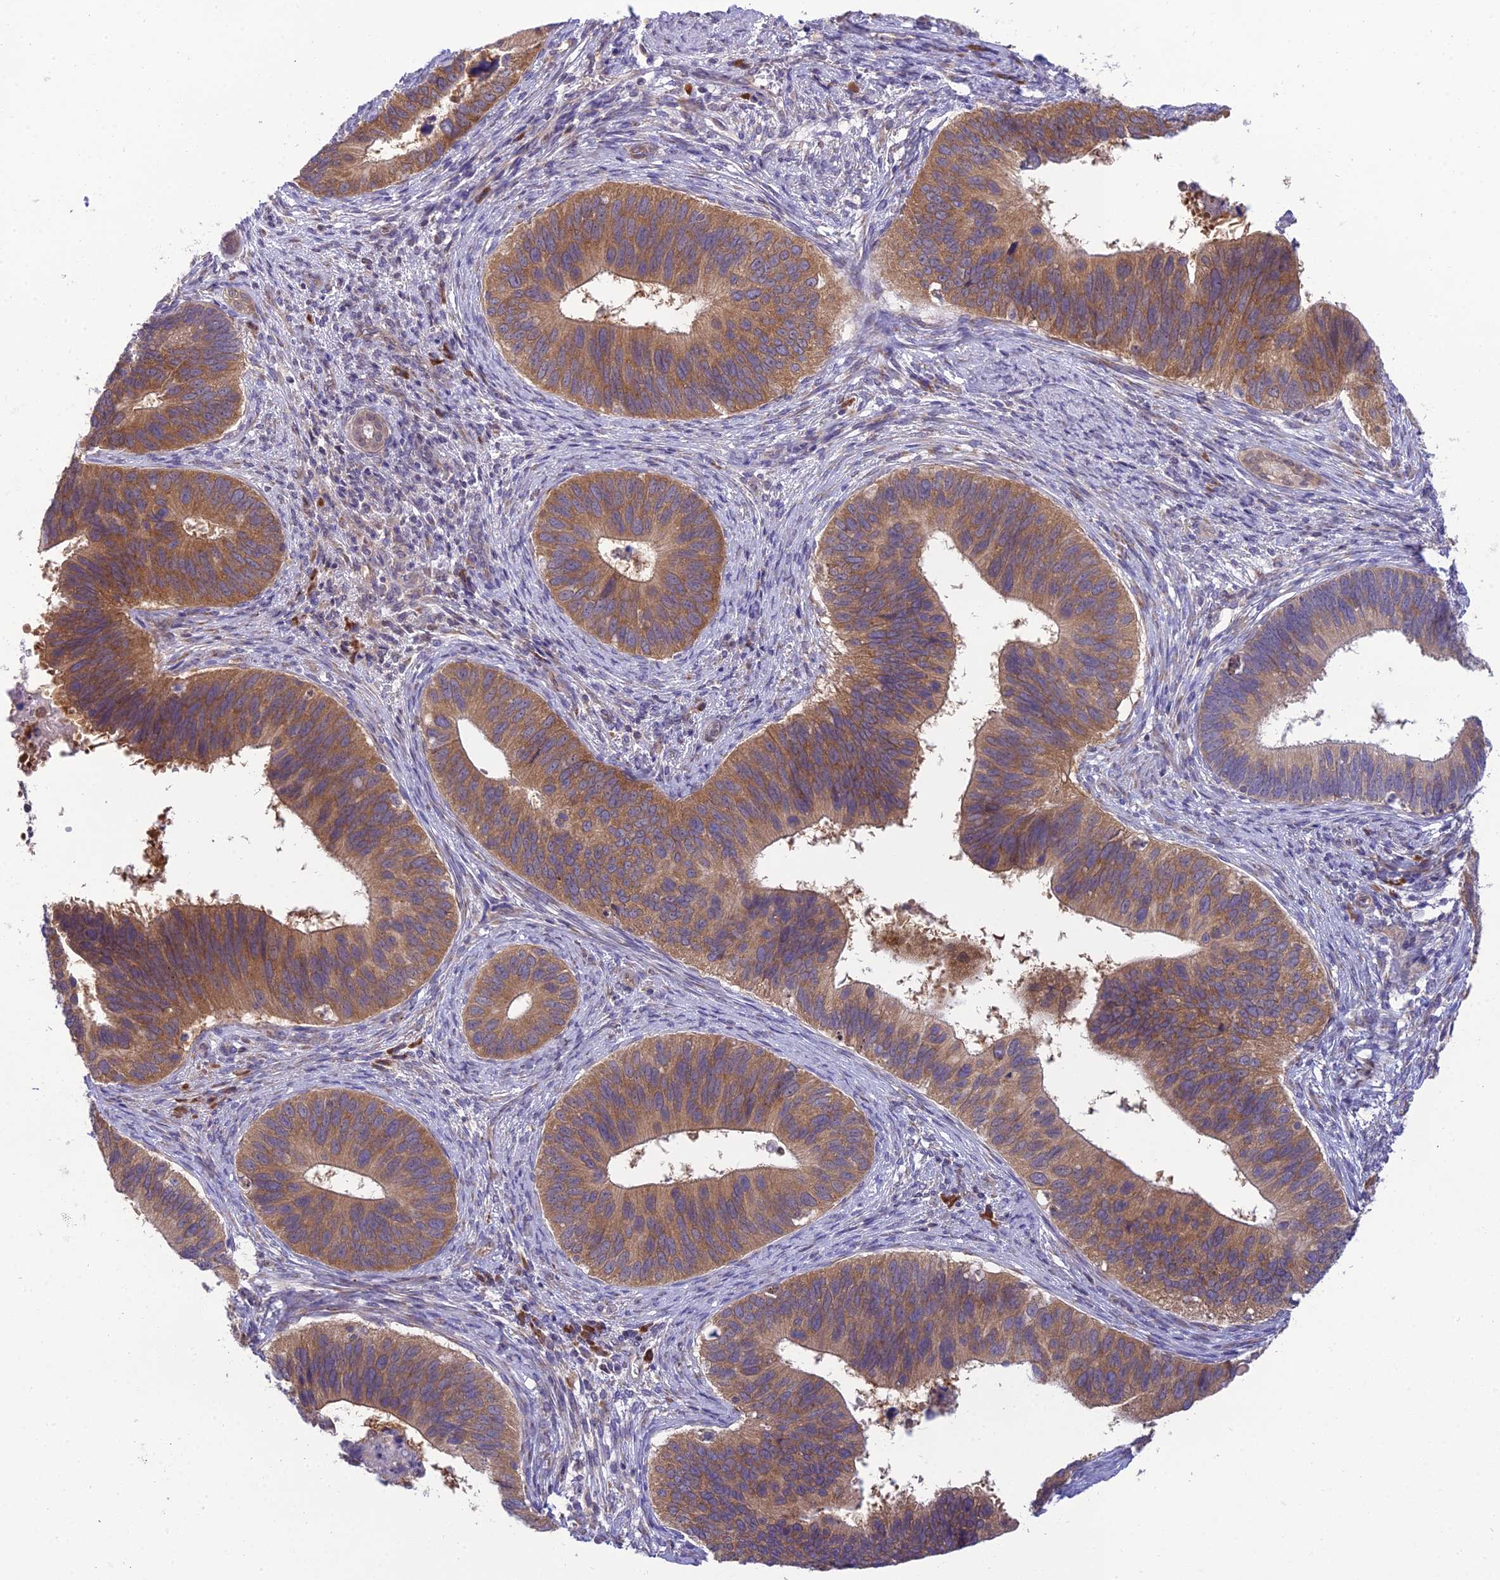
{"staining": {"intensity": "moderate", "quantity": ">75%", "location": "cytoplasmic/membranous"}, "tissue": "cervical cancer", "cell_type": "Tumor cells", "image_type": "cancer", "snomed": [{"axis": "morphology", "description": "Adenocarcinoma, NOS"}, {"axis": "topography", "description": "Cervix"}], "caption": "A high-resolution histopathology image shows immunohistochemistry (IHC) staining of cervical cancer, which displays moderate cytoplasmic/membranous staining in about >75% of tumor cells.", "gene": "CLCN7", "patient": {"sex": "female", "age": 42}}